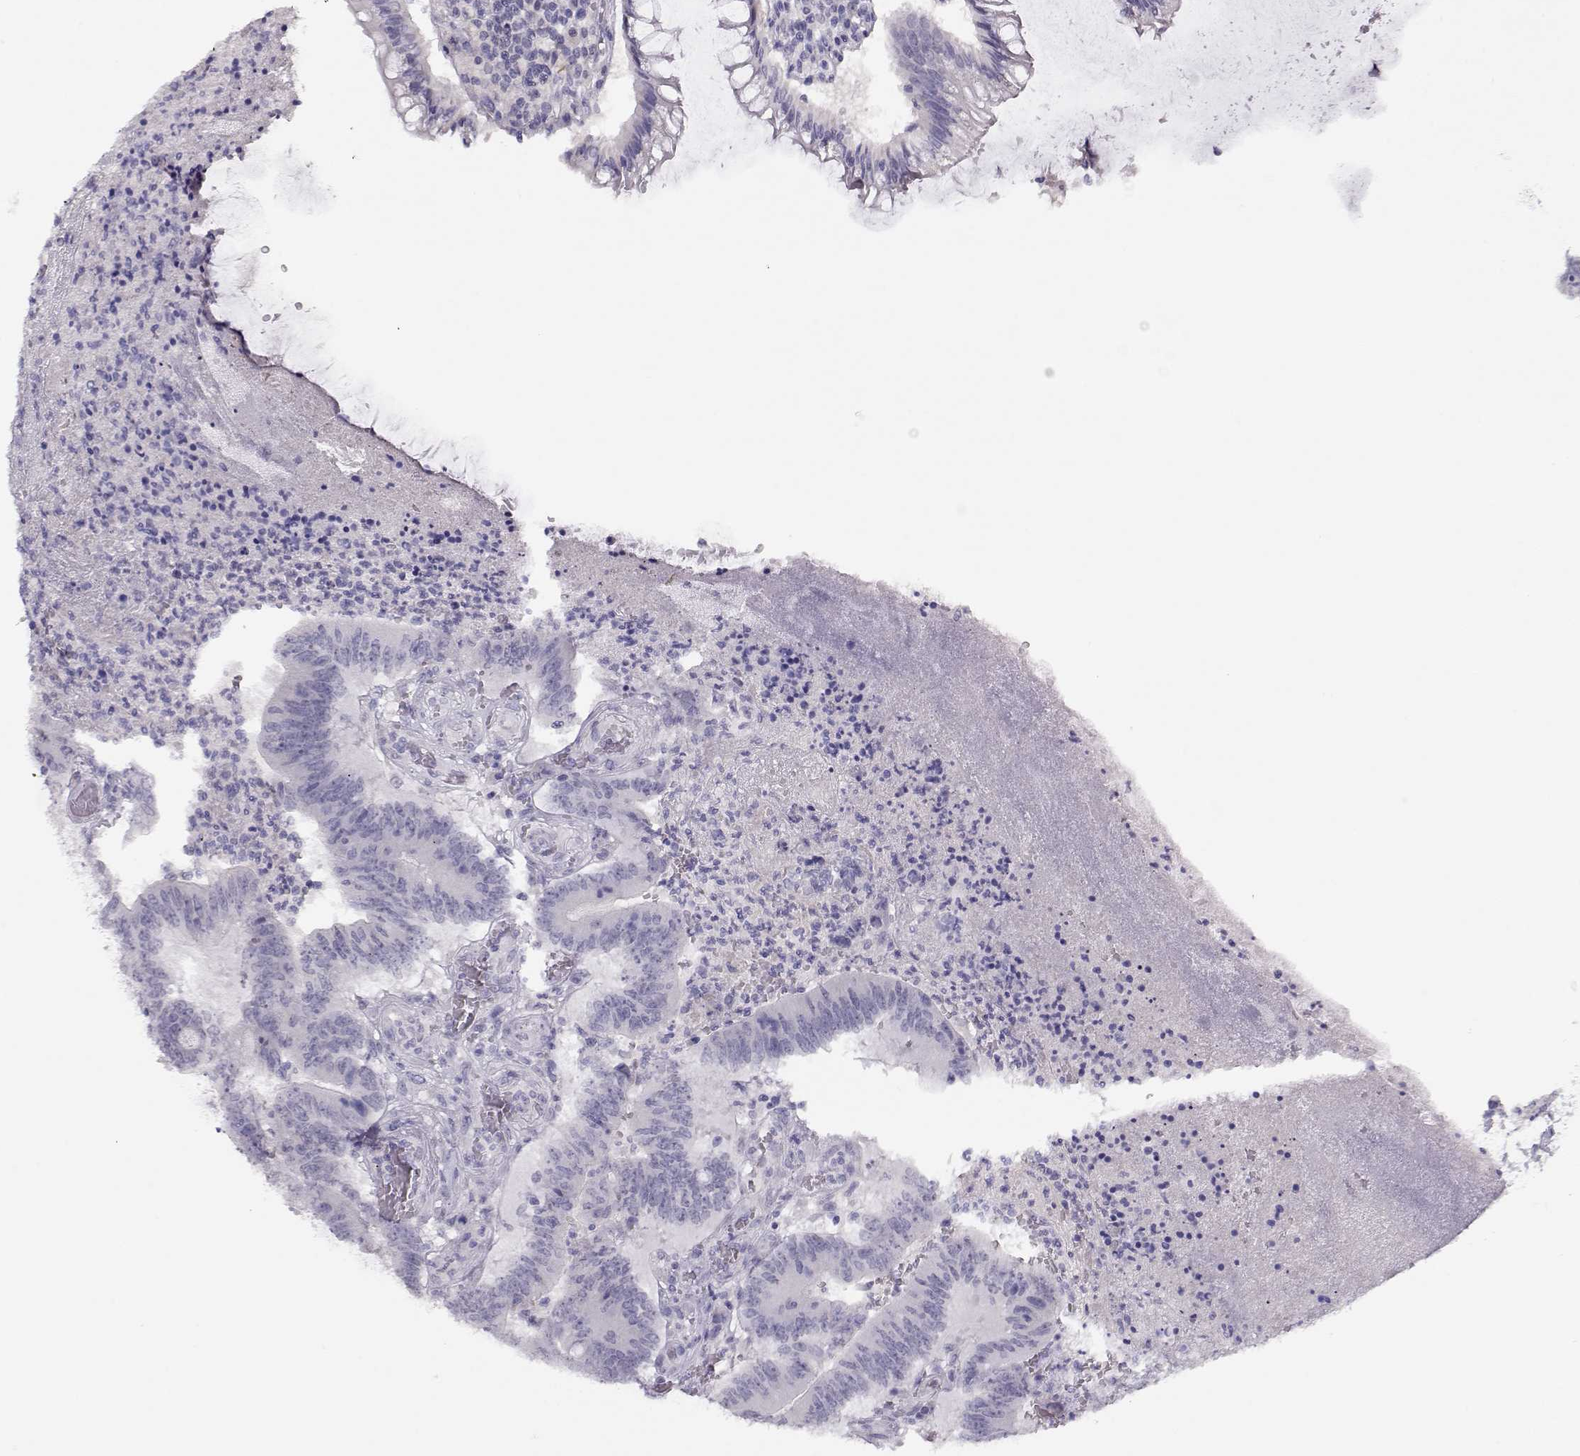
{"staining": {"intensity": "negative", "quantity": "none", "location": "none"}, "tissue": "colorectal cancer", "cell_type": "Tumor cells", "image_type": "cancer", "snomed": [{"axis": "morphology", "description": "Adenocarcinoma, NOS"}, {"axis": "topography", "description": "Colon"}], "caption": "Protein analysis of adenocarcinoma (colorectal) exhibits no significant staining in tumor cells.", "gene": "IMPG1", "patient": {"sex": "female", "age": 70}}